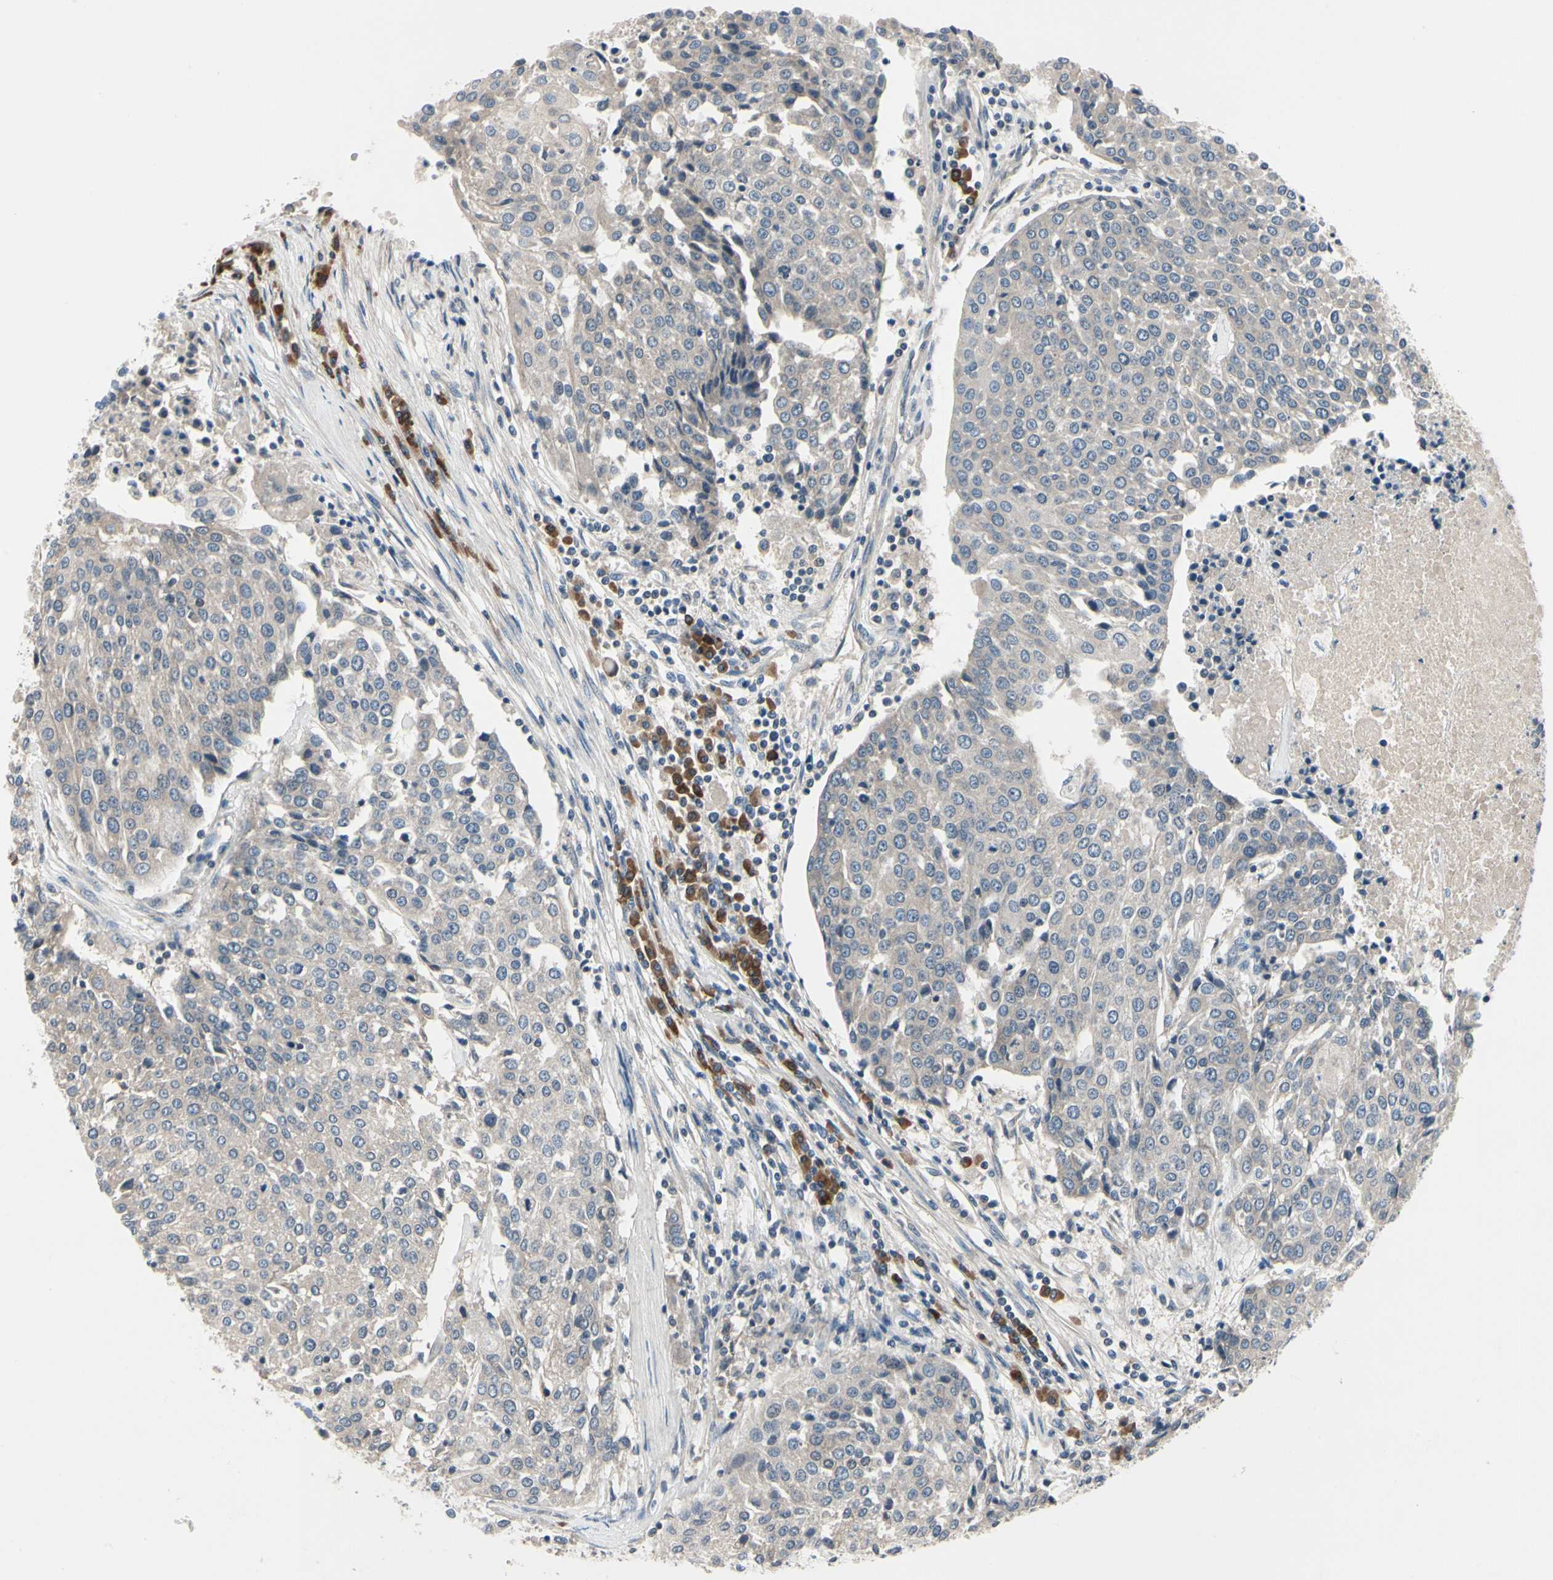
{"staining": {"intensity": "weak", "quantity": ">75%", "location": "cytoplasmic/membranous"}, "tissue": "urothelial cancer", "cell_type": "Tumor cells", "image_type": "cancer", "snomed": [{"axis": "morphology", "description": "Urothelial carcinoma, High grade"}, {"axis": "topography", "description": "Urinary bladder"}], "caption": "IHC micrograph of neoplastic tissue: urothelial carcinoma (high-grade) stained using immunohistochemistry (IHC) displays low levels of weak protein expression localized specifically in the cytoplasmic/membranous of tumor cells, appearing as a cytoplasmic/membranous brown color.", "gene": "SELENOK", "patient": {"sex": "female", "age": 85}}